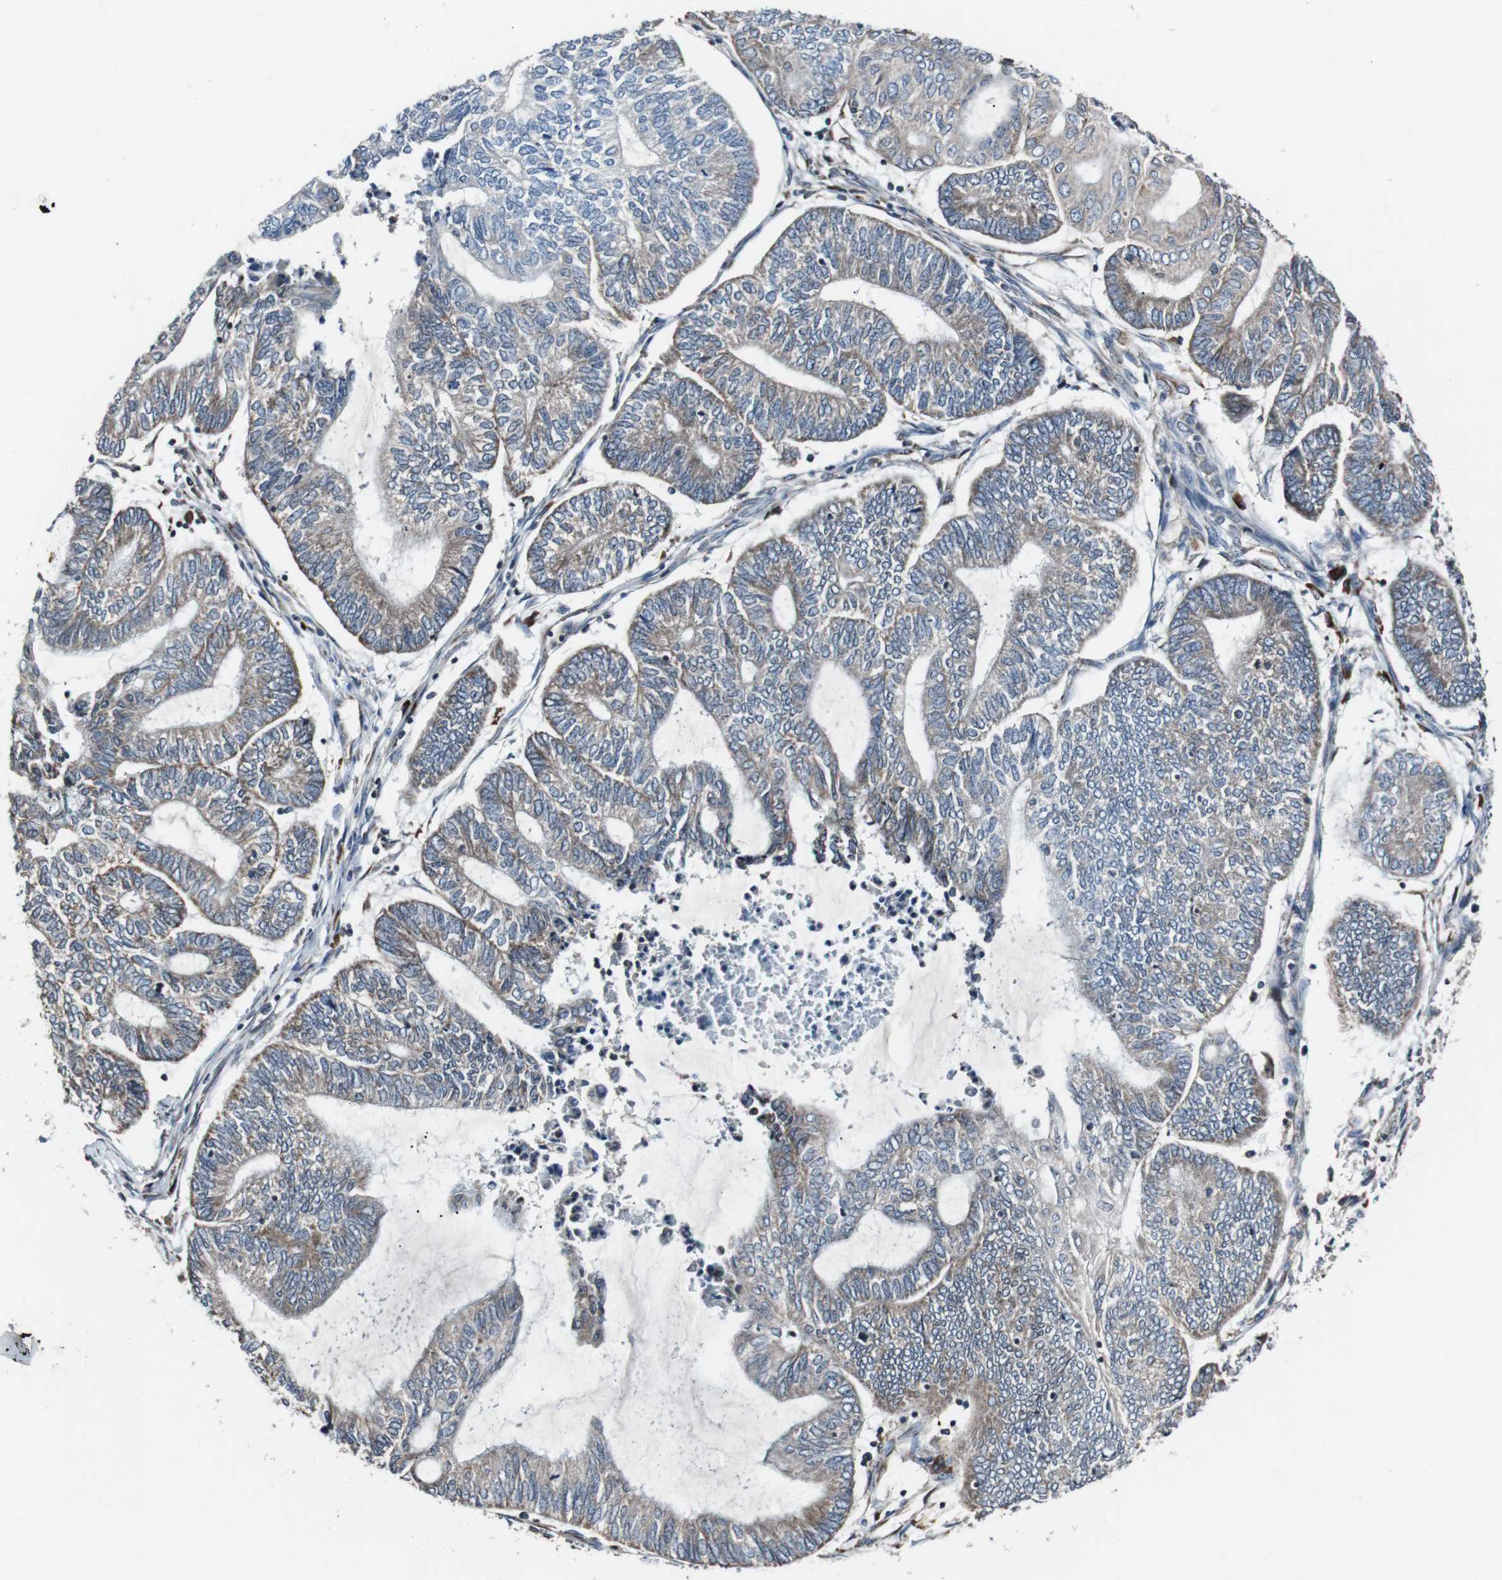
{"staining": {"intensity": "moderate", "quantity": "<25%", "location": "cytoplasmic/membranous"}, "tissue": "endometrial cancer", "cell_type": "Tumor cells", "image_type": "cancer", "snomed": [{"axis": "morphology", "description": "Adenocarcinoma, NOS"}, {"axis": "topography", "description": "Uterus"}, {"axis": "topography", "description": "Endometrium"}], "caption": "DAB immunohistochemical staining of adenocarcinoma (endometrial) displays moderate cytoplasmic/membranous protein staining in about <25% of tumor cells. Ihc stains the protein of interest in brown and the nuclei are stained blue.", "gene": "CISD2", "patient": {"sex": "female", "age": 70}}